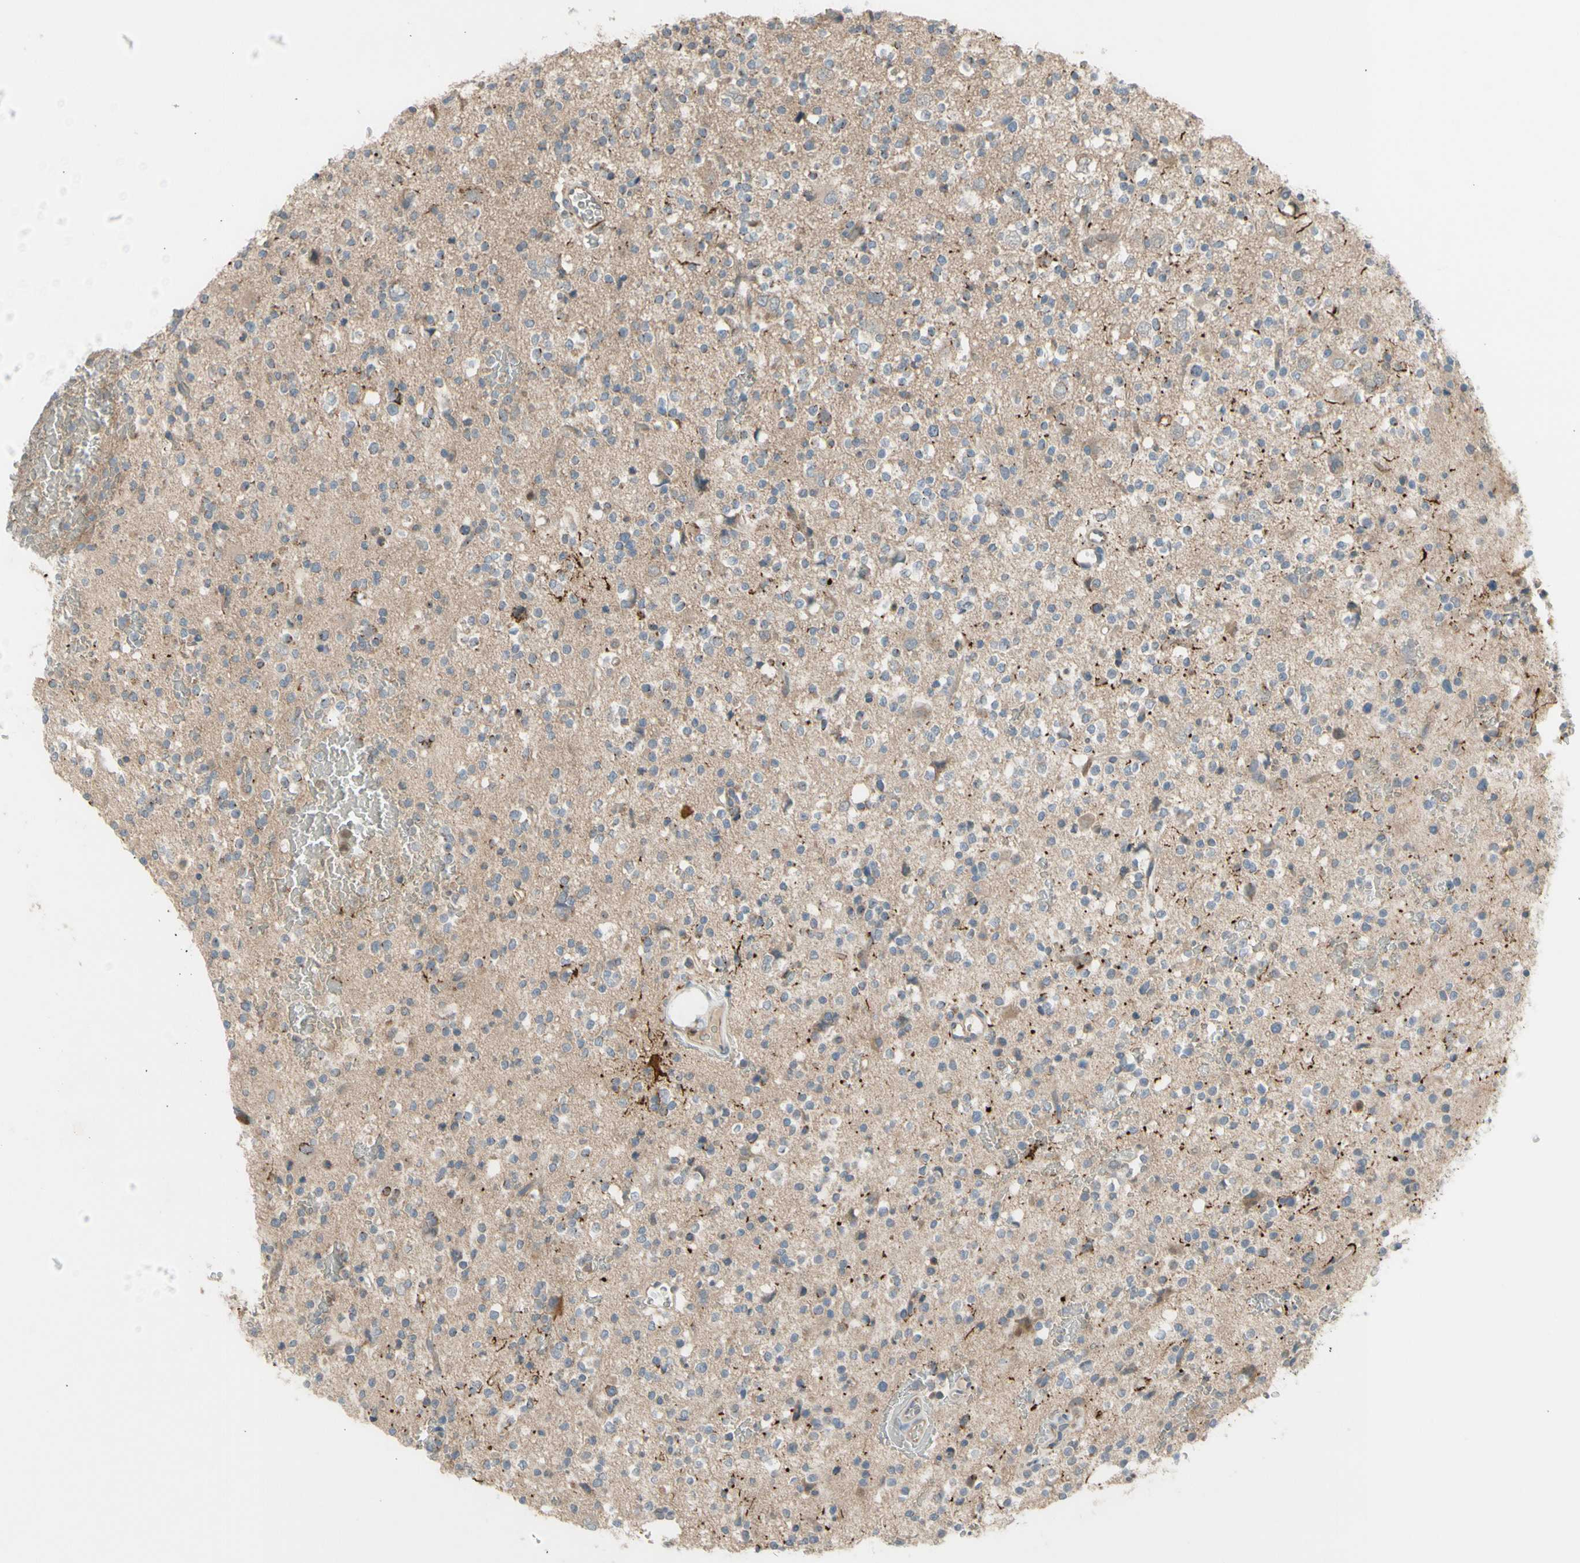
{"staining": {"intensity": "strong", "quantity": "<25%", "location": "cytoplasmic/membranous"}, "tissue": "glioma", "cell_type": "Tumor cells", "image_type": "cancer", "snomed": [{"axis": "morphology", "description": "Glioma, malignant, High grade"}, {"axis": "topography", "description": "Brain"}], "caption": "Glioma stained for a protein exhibits strong cytoplasmic/membranous positivity in tumor cells. The staining was performed using DAB to visualize the protein expression in brown, while the nuclei were stained in blue with hematoxylin (Magnification: 20x).", "gene": "GALNT5", "patient": {"sex": "male", "age": 47}}